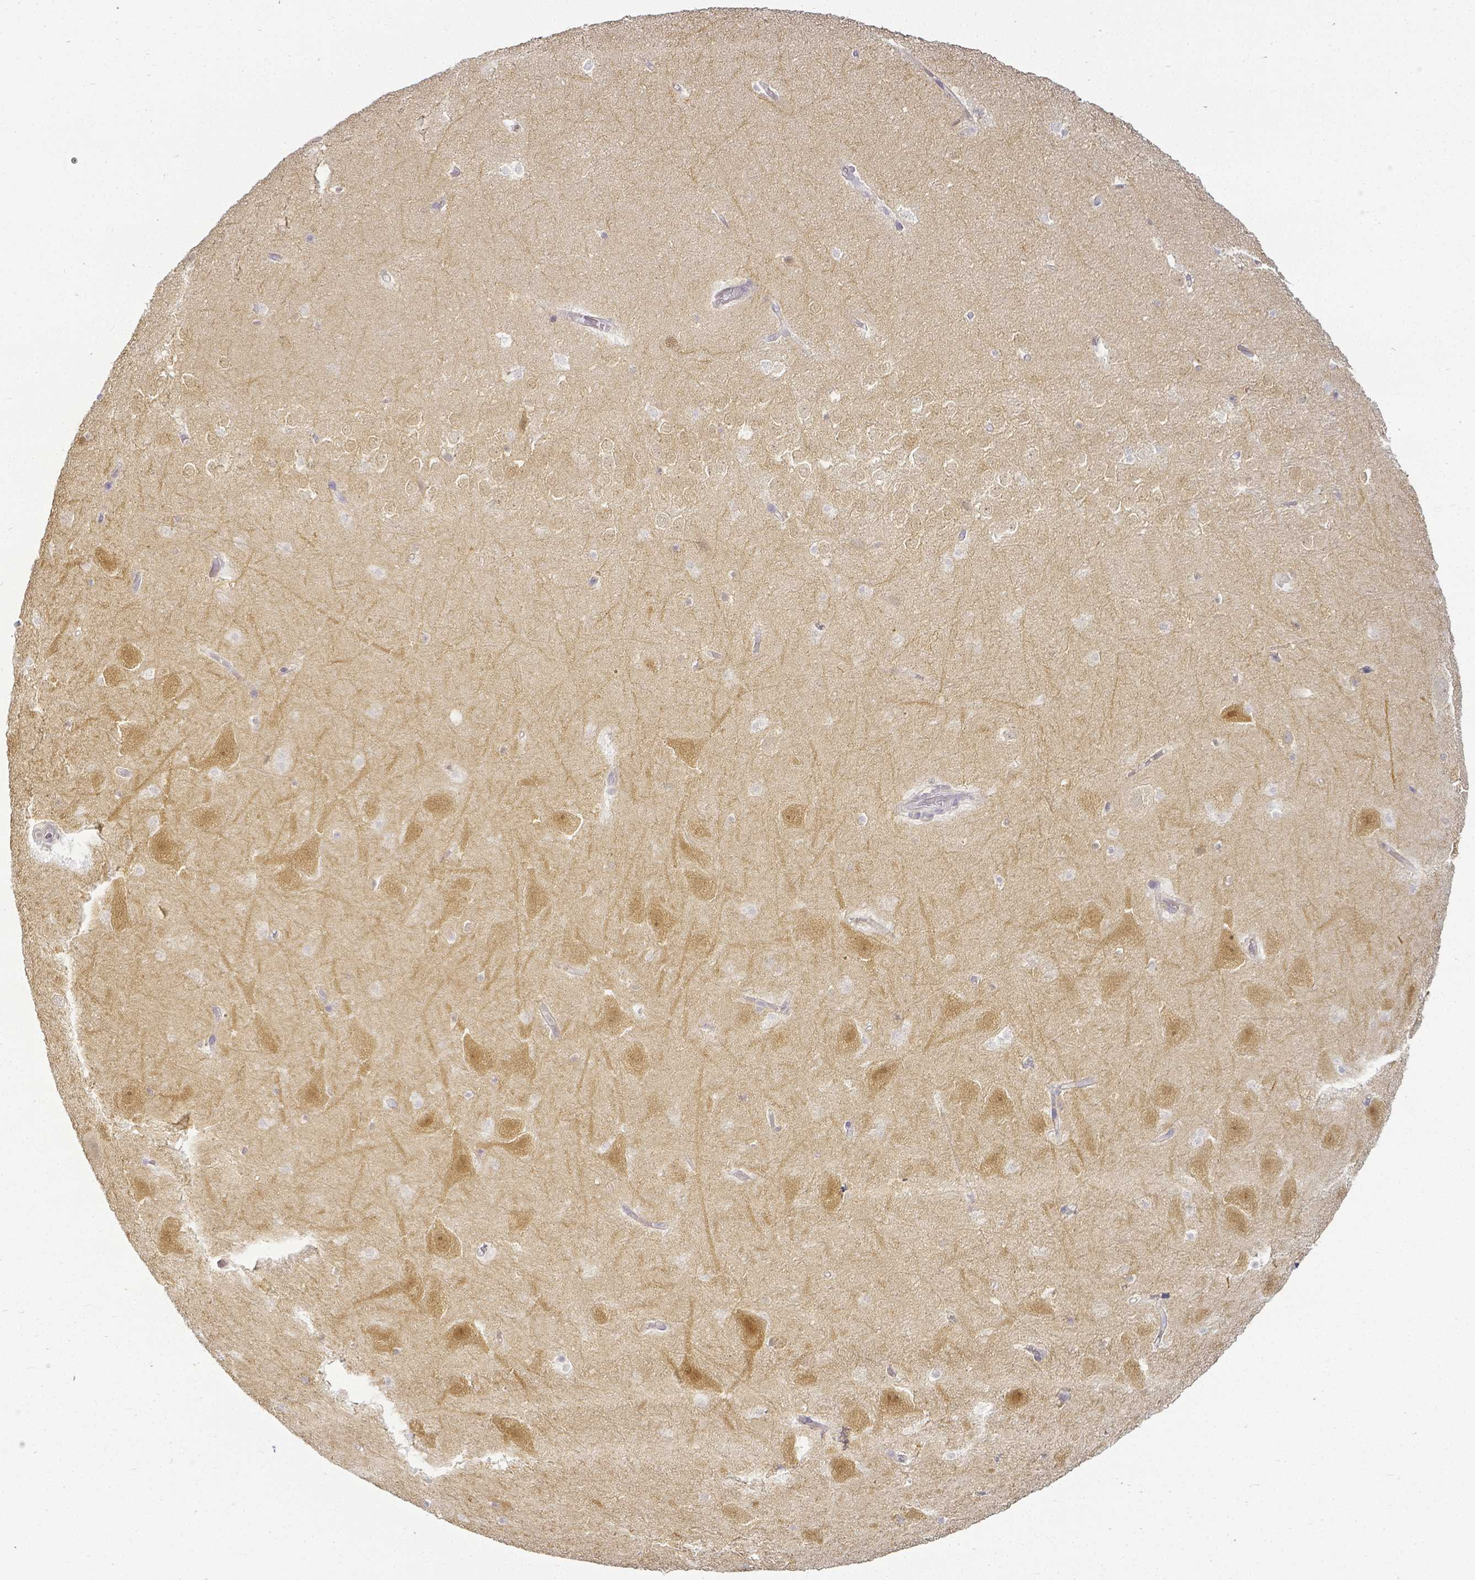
{"staining": {"intensity": "negative", "quantity": "none", "location": "none"}, "tissue": "hippocampus", "cell_type": "Glial cells", "image_type": "normal", "snomed": [{"axis": "morphology", "description": "Normal tissue, NOS"}, {"axis": "topography", "description": "Hippocampus"}], "caption": "Histopathology image shows no significant protein positivity in glial cells of unremarkable hippocampus.", "gene": "KCNH1", "patient": {"sex": "female", "age": 42}}